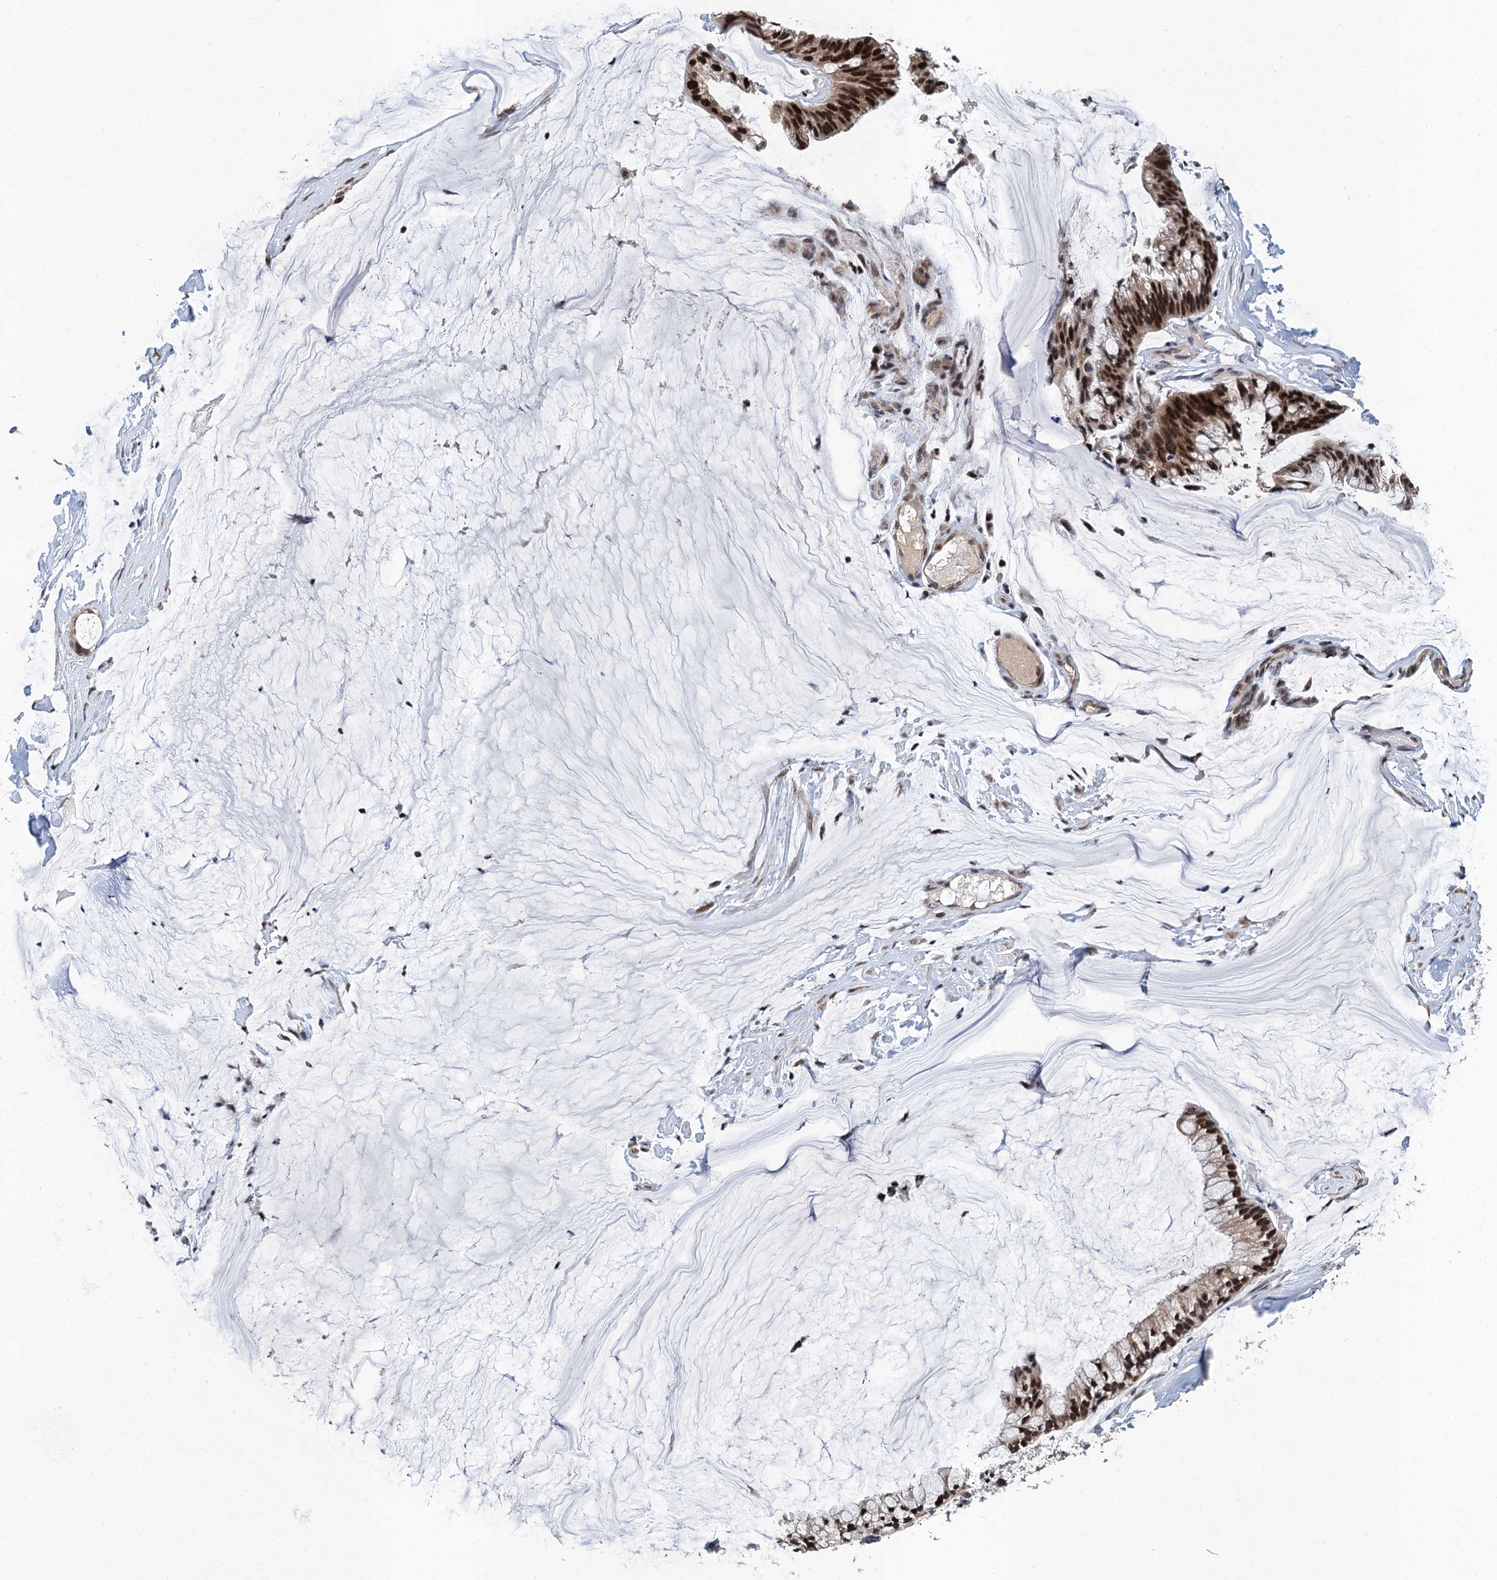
{"staining": {"intensity": "strong", "quantity": ">75%", "location": "nuclear"}, "tissue": "ovarian cancer", "cell_type": "Tumor cells", "image_type": "cancer", "snomed": [{"axis": "morphology", "description": "Cystadenocarcinoma, mucinous, NOS"}, {"axis": "topography", "description": "Ovary"}], "caption": "Tumor cells display high levels of strong nuclear staining in about >75% of cells in ovarian cancer (mucinous cystadenocarcinoma).", "gene": "TSEN34", "patient": {"sex": "female", "age": 39}}